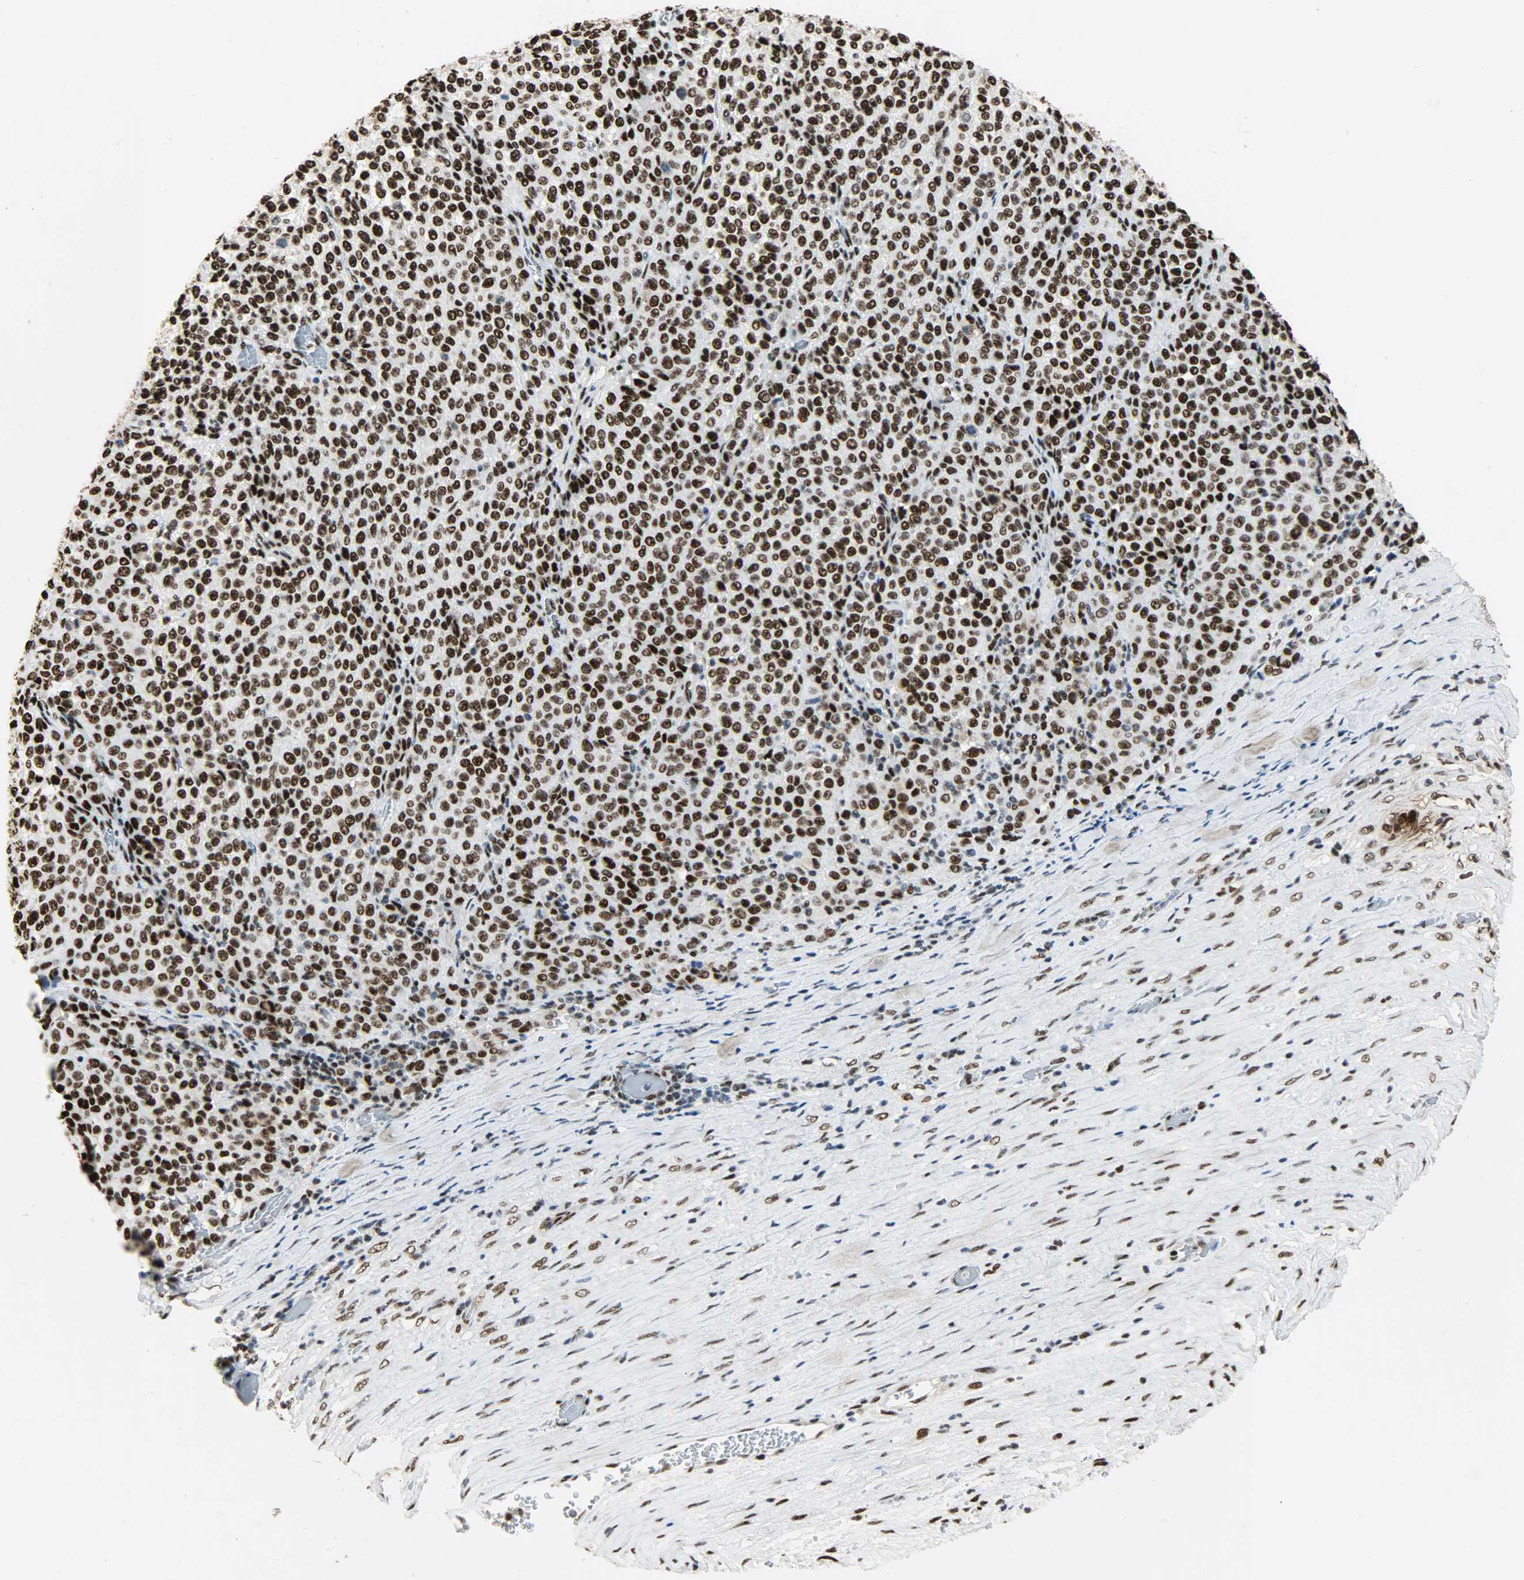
{"staining": {"intensity": "strong", "quantity": ">75%", "location": "nuclear"}, "tissue": "melanoma", "cell_type": "Tumor cells", "image_type": "cancer", "snomed": [{"axis": "morphology", "description": "Malignant melanoma, Metastatic site"}, {"axis": "topography", "description": "Pancreas"}], "caption": "Protein expression analysis of melanoma reveals strong nuclear expression in about >75% of tumor cells. (IHC, brightfield microscopy, high magnification).", "gene": "SSB", "patient": {"sex": "female", "age": 30}}